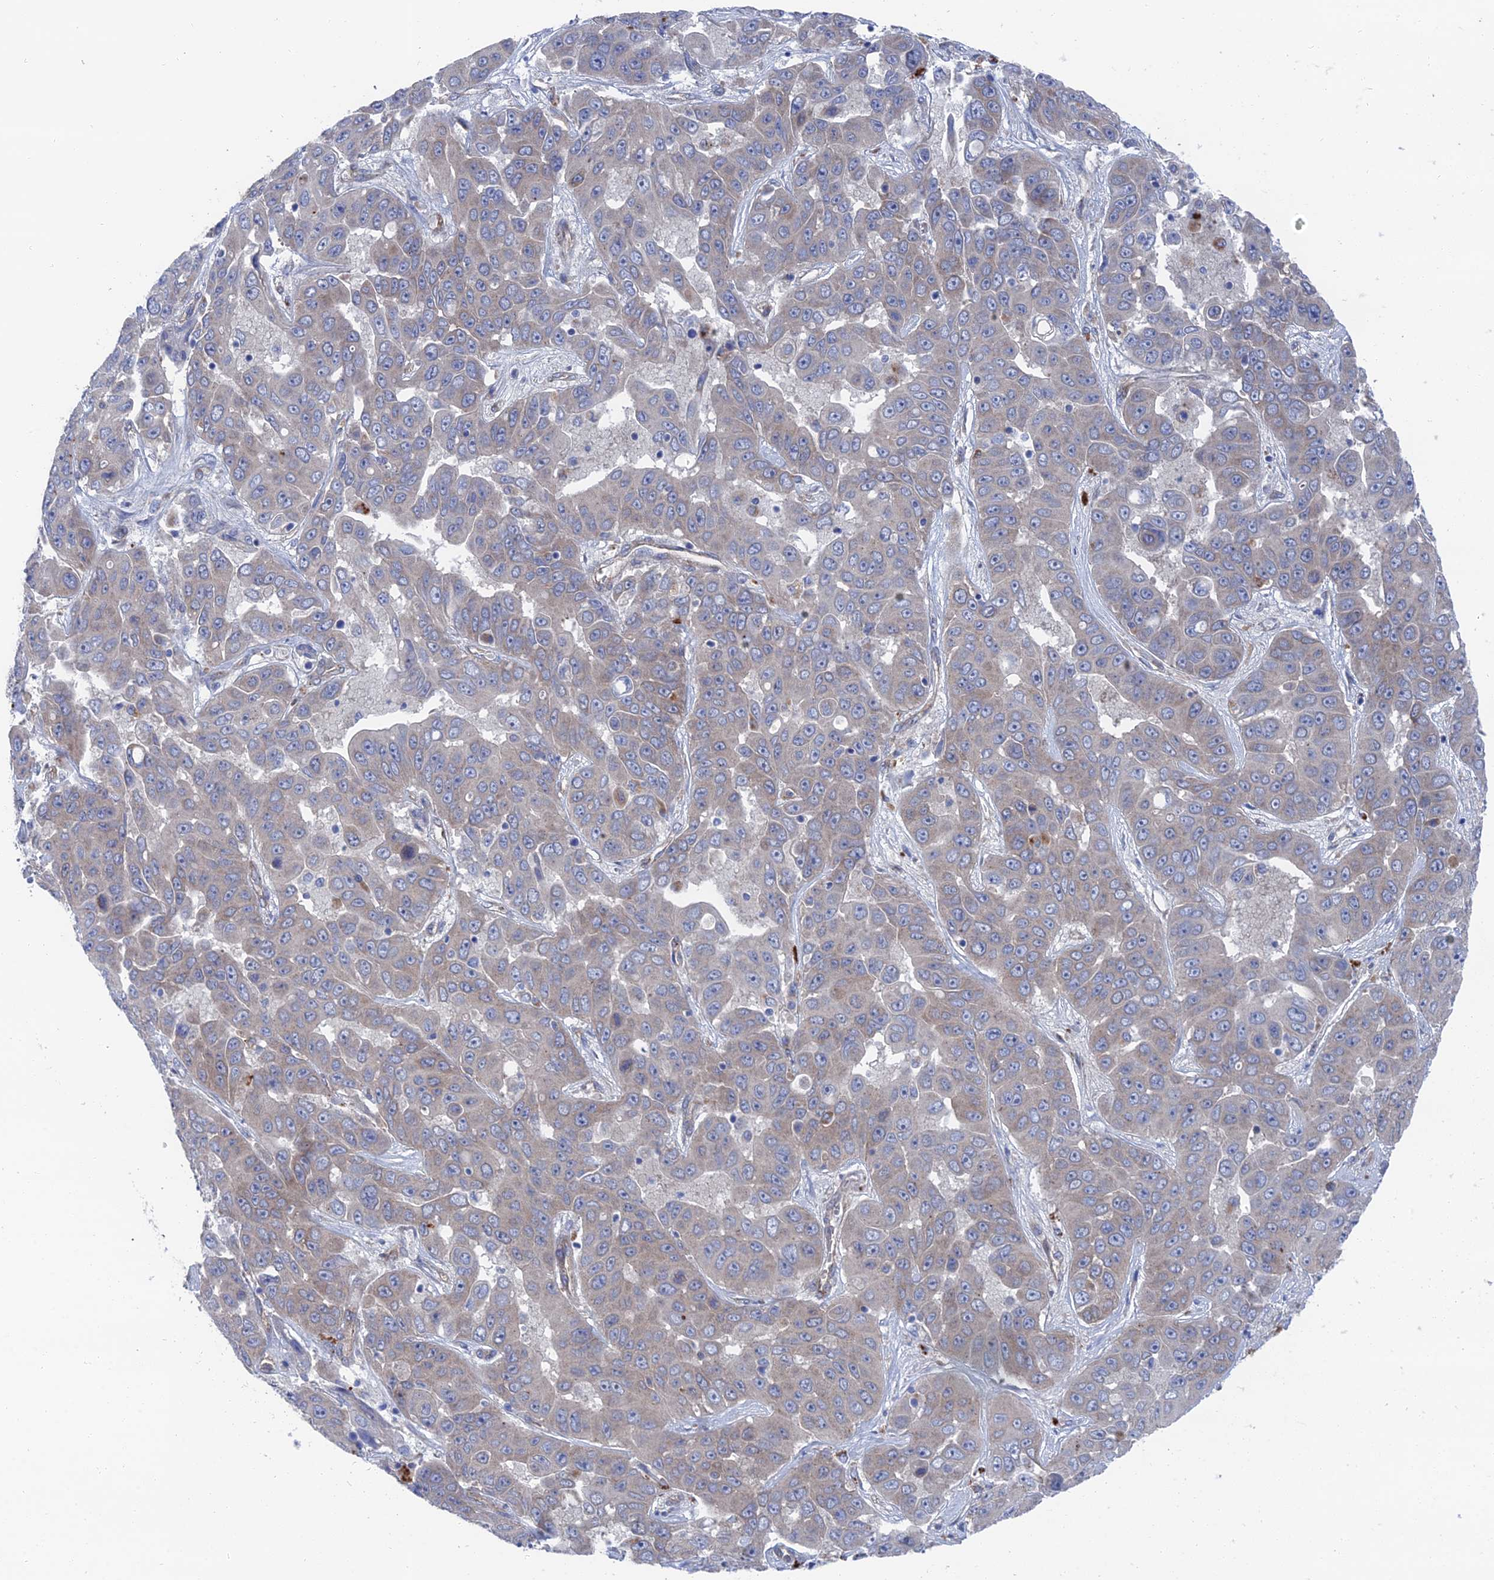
{"staining": {"intensity": "negative", "quantity": "none", "location": "none"}, "tissue": "liver cancer", "cell_type": "Tumor cells", "image_type": "cancer", "snomed": [{"axis": "morphology", "description": "Cholangiocarcinoma"}, {"axis": "topography", "description": "Liver"}], "caption": "This is an IHC photomicrograph of human liver cancer. There is no positivity in tumor cells.", "gene": "ARAP3", "patient": {"sex": "female", "age": 52}}